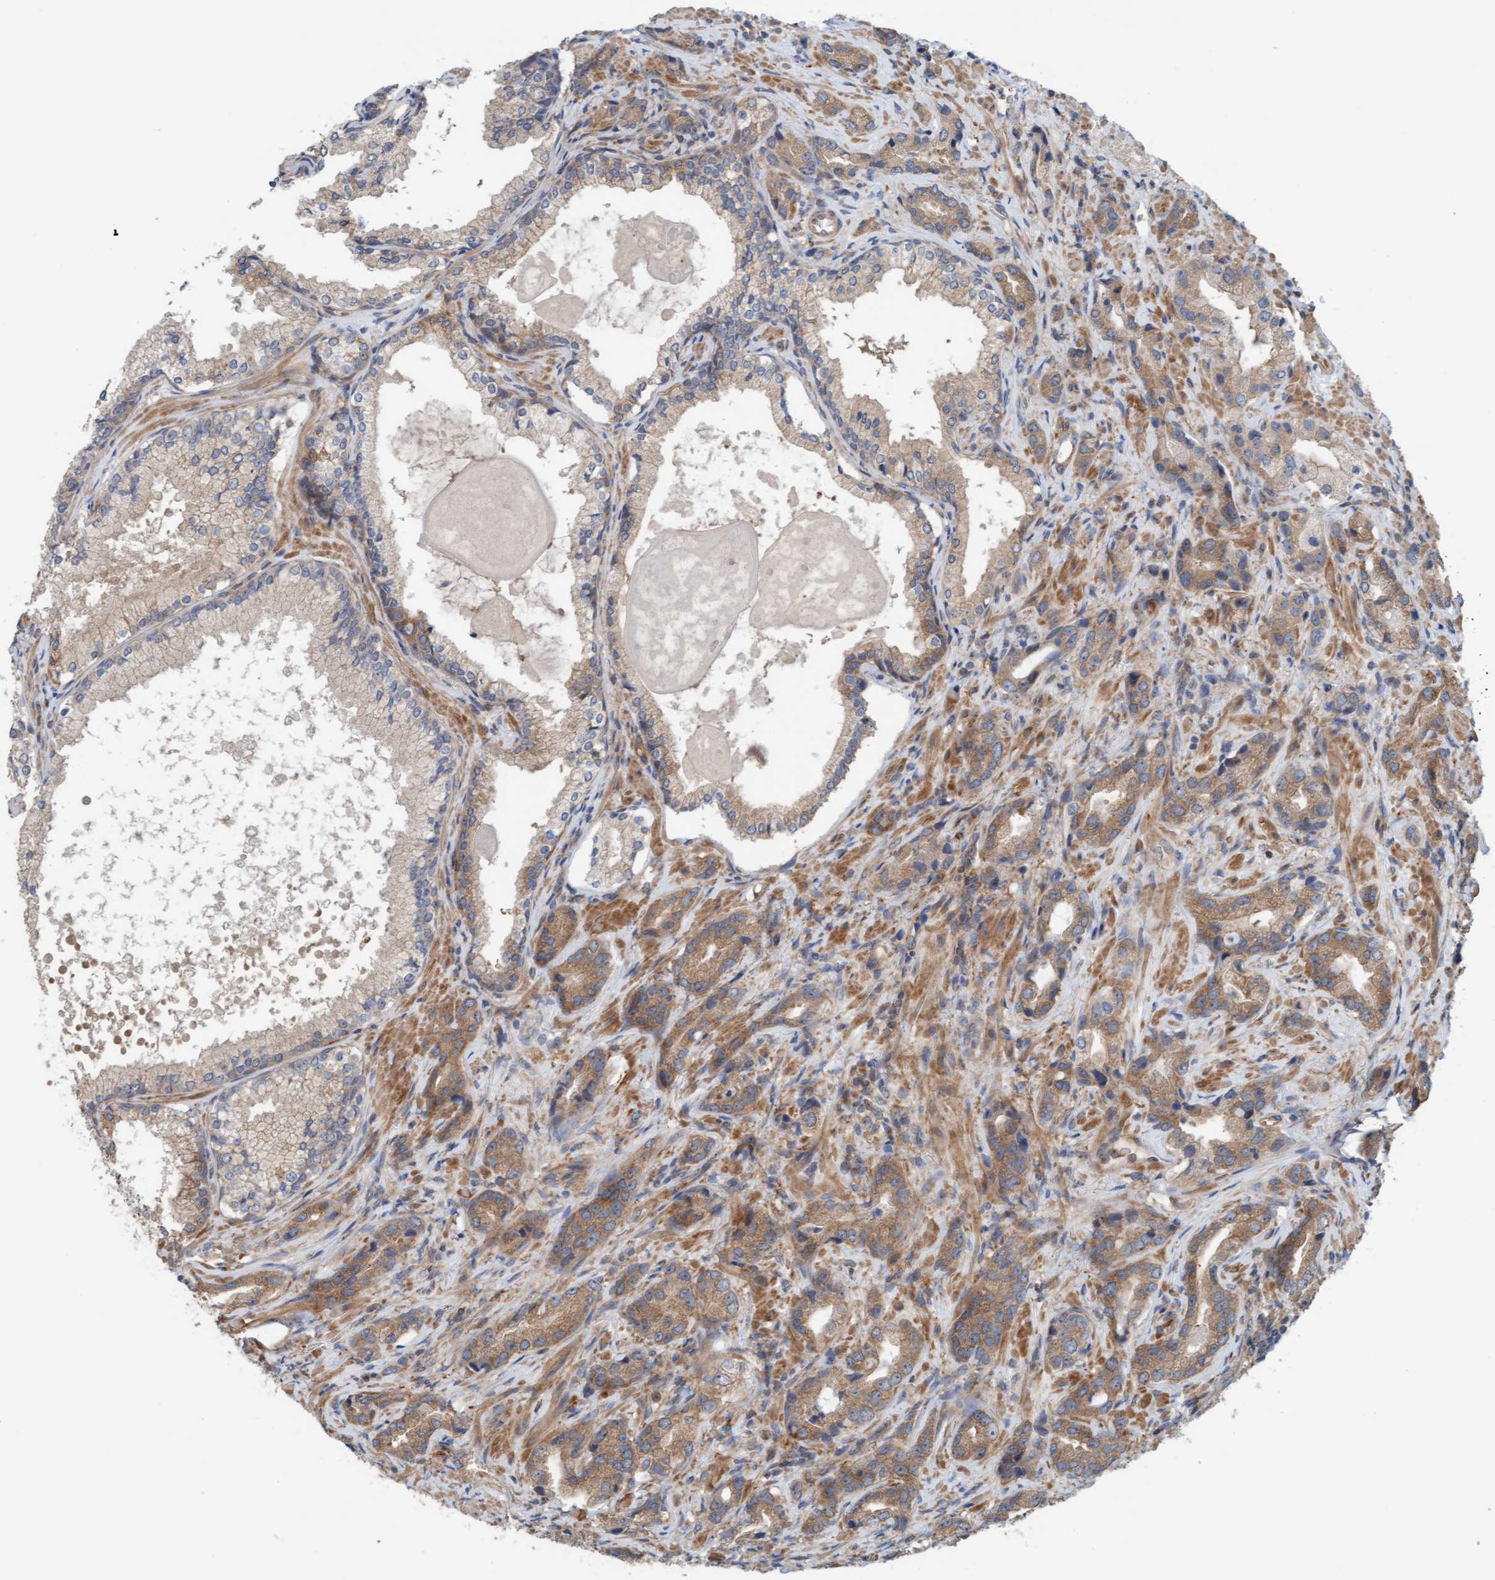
{"staining": {"intensity": "moderate", "quantity": ">75%", "location": "cytoplasmic/membranous"}, "tissue": "prostate cancer", "cell_type": "Tumor cells", "image_type": "cancer", "snomed": [{"axis": "morphology", "description": "Adenocarcinoma, High grade"}, {"axis": "topography", "description": "Prostate"}], "caption": "High-magnification brightfield microscopy of prostate cancer (high-grade adenocarcinoma) stained with DAB (3,3'-diaminobenzidine) (brown) and counterstained with hematoxylin (blue). tumor cells exhibit moderate cytoplasmic/membranous staining is identified in about>75% of cells.", "gene": "UBAP1", "patient": {"sex": "male", "age": 63}}